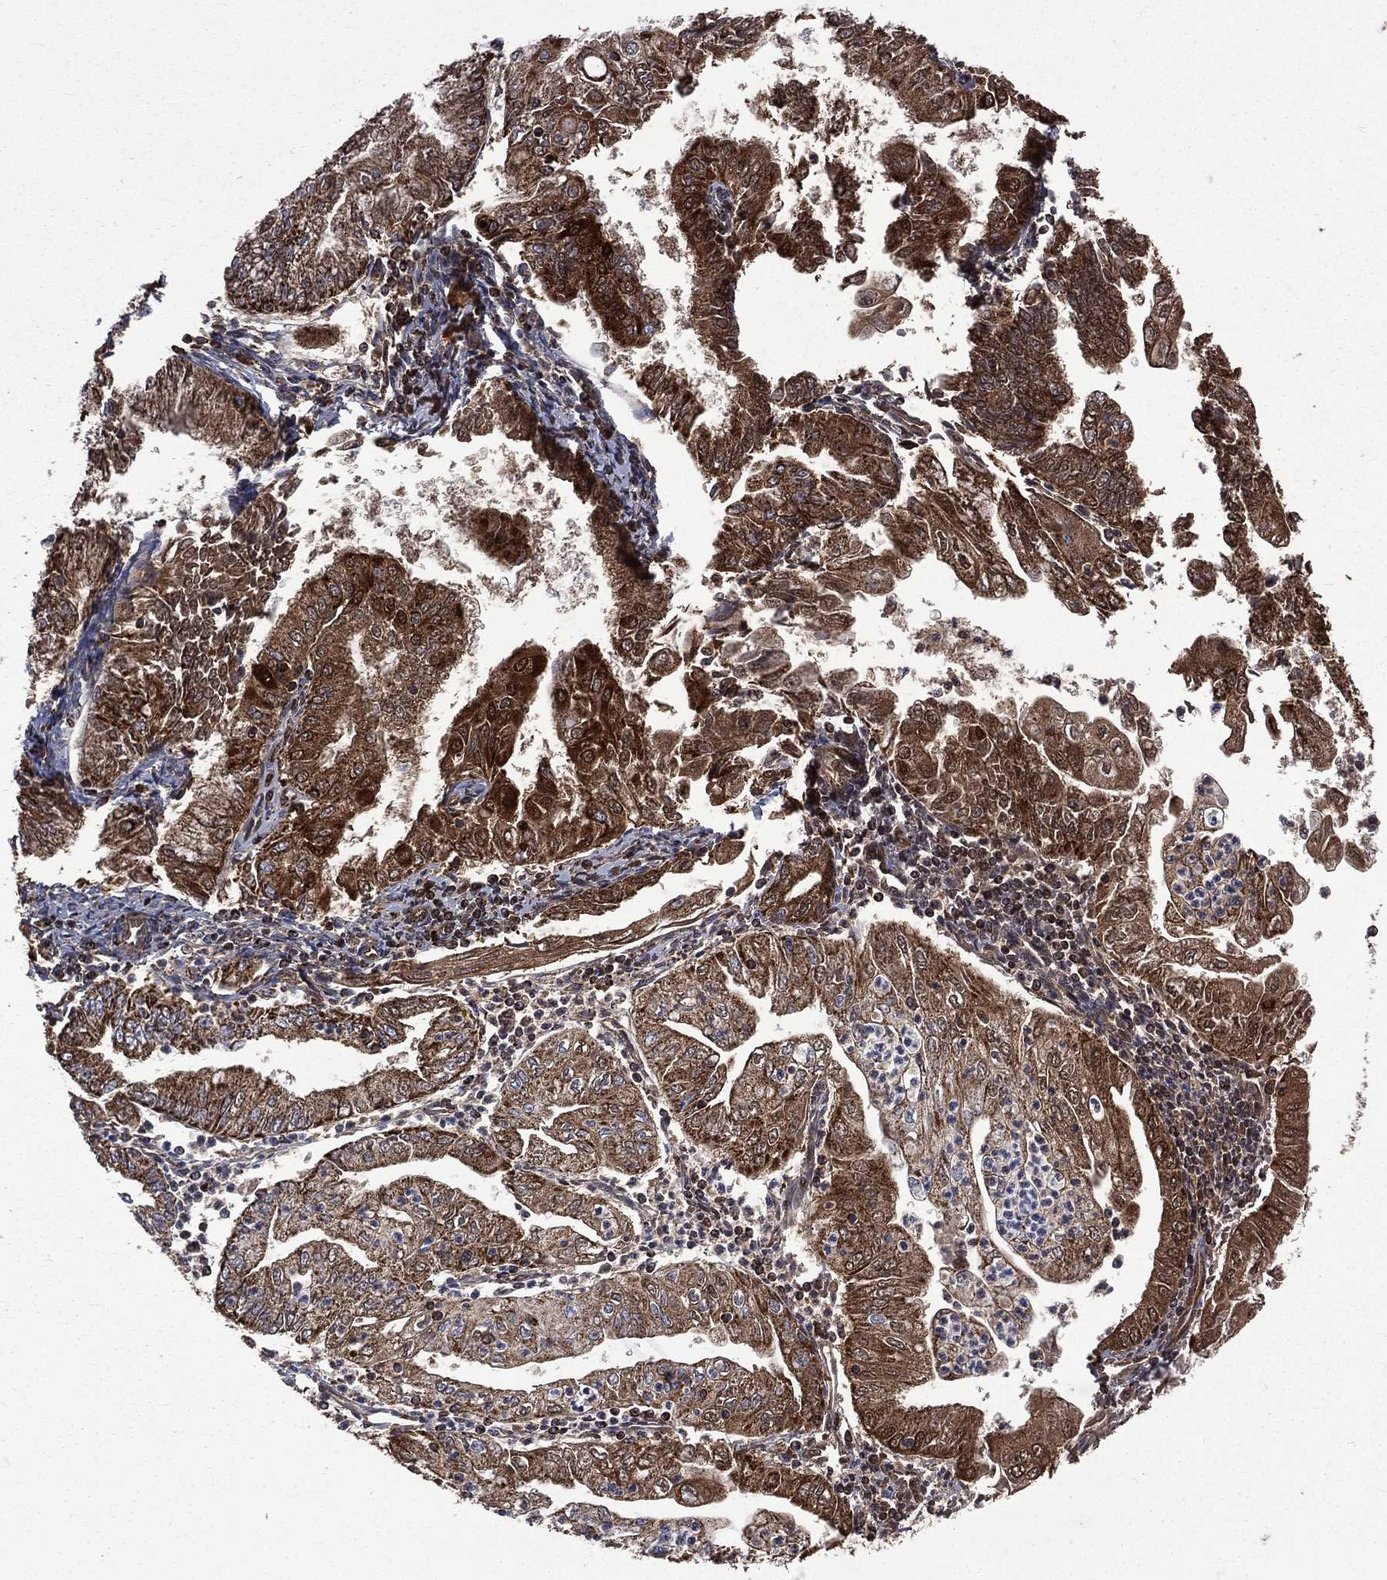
{"staining": {"intensity": "strong", "quantity": ">75%", "location": "cytoplasmic/membranous"}, "tissue": "endometrial cancer", "cell_type": "Tumor cells", "image_type": "cancer", "snomed": [{"axis": "morphology", "description": "Adenocarcinoma, NOS"}, {"axis": "topography", "description": "Endometrium"}], "caption": "Strong cytoplasmic/membranous positivity for a protein is seen in about >75% of tumor cells of adenocarcinoma (endometrial) using immunohistochemistry (IHC).", "gene": "GOT2", "patient": {"sex": "female", "age": 56}}